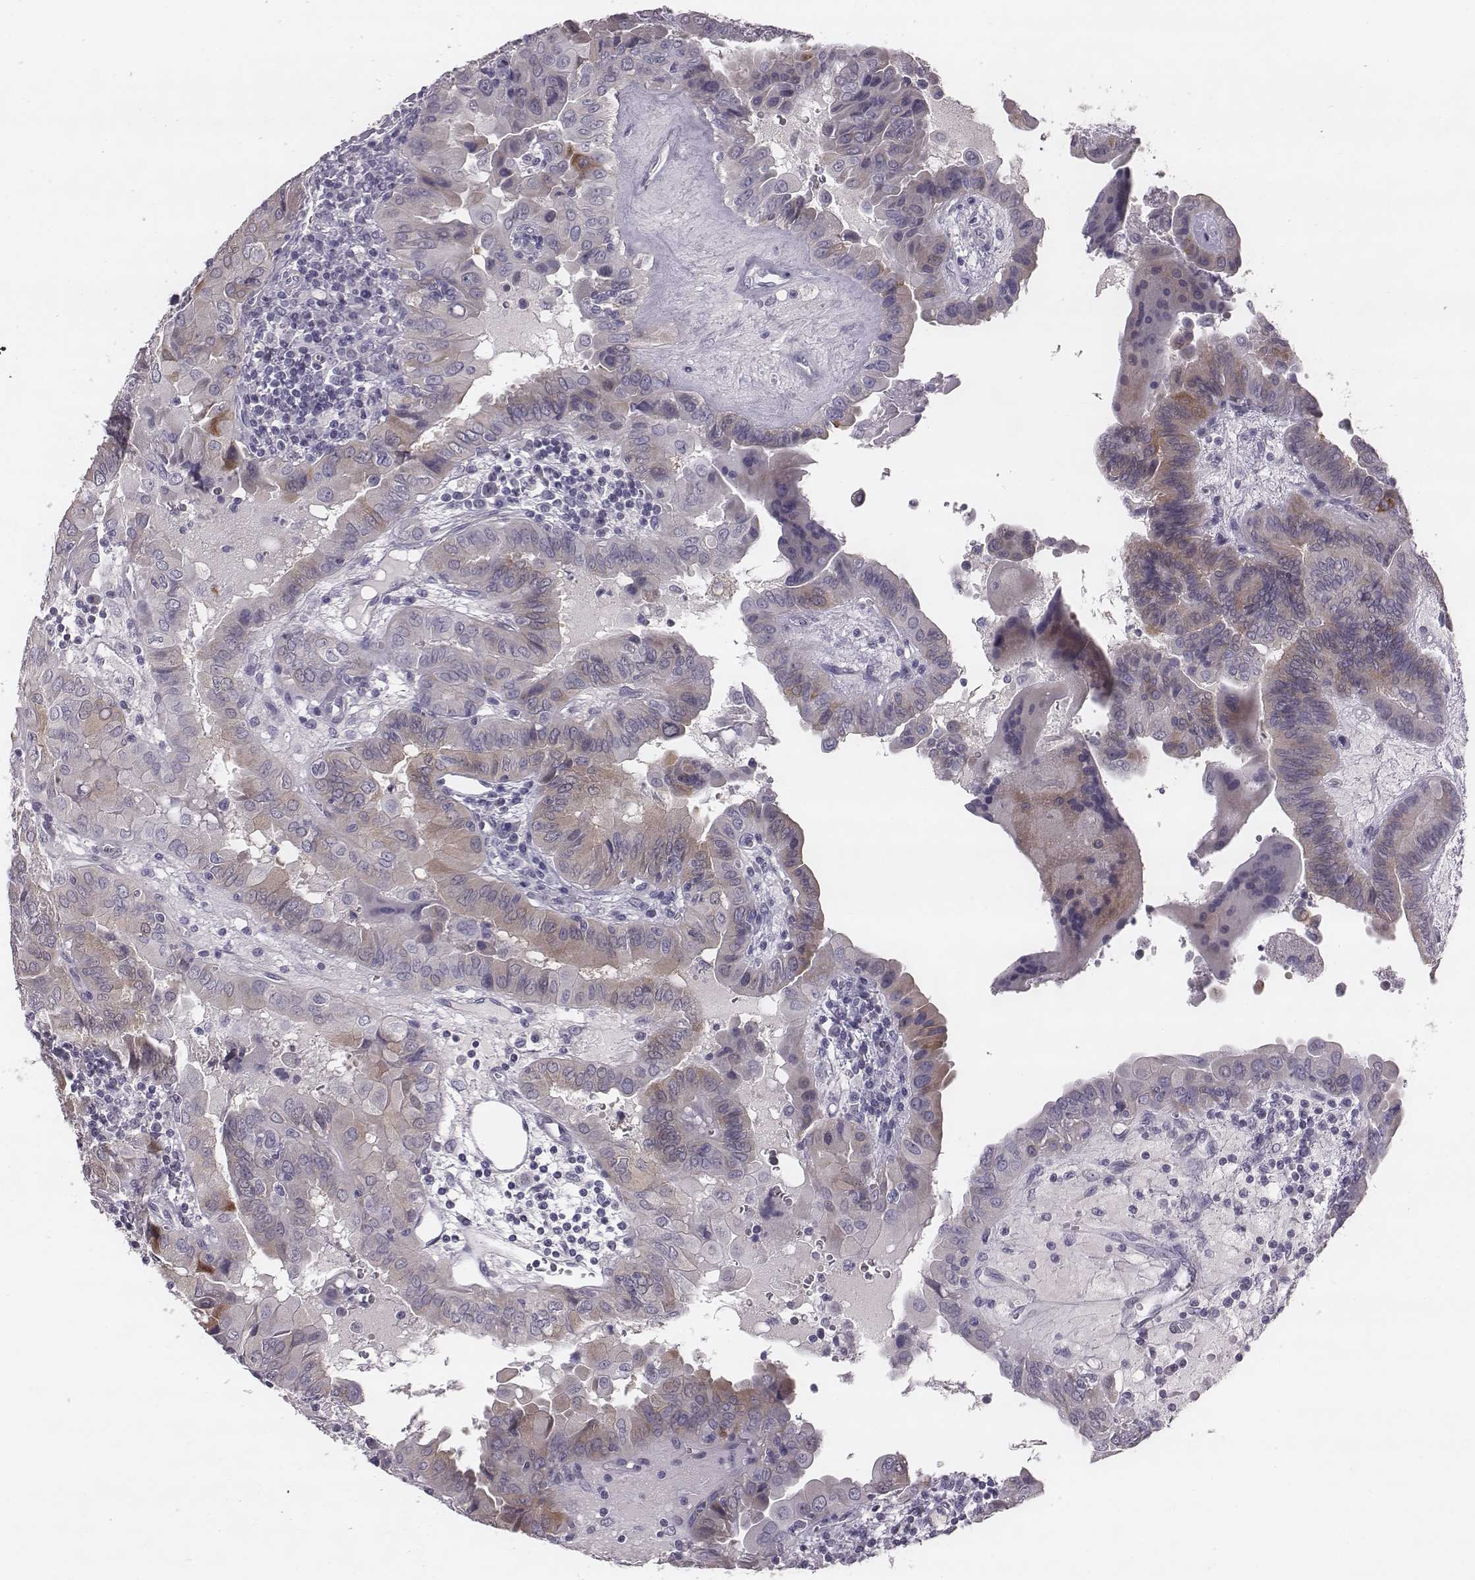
{"staining": {"intensity": "moderate", "quantity": "<25%", "location": "cytoplasmic/membranous"}, "tissue": "thyroid cancer", "cell_type": "Tumor cells", "image_type": "cancer", "snomed": [{"axis": "morphology", "description": "Papillary adenocarcinoma, NOS"}, {"axis": "topography", "description": "Thyroid gland"}], "caption": "This micrograph reveals papillary adenocarcinoma (thyroid) stained with IHC to label a protein in brown. The cytoplasmic/membranous of tumor cells show moderate positivity for the protein. Nuclei are counter-stained blue.", "gene": "PDE8B", "patient": {"sex": "female", "age": 37}}